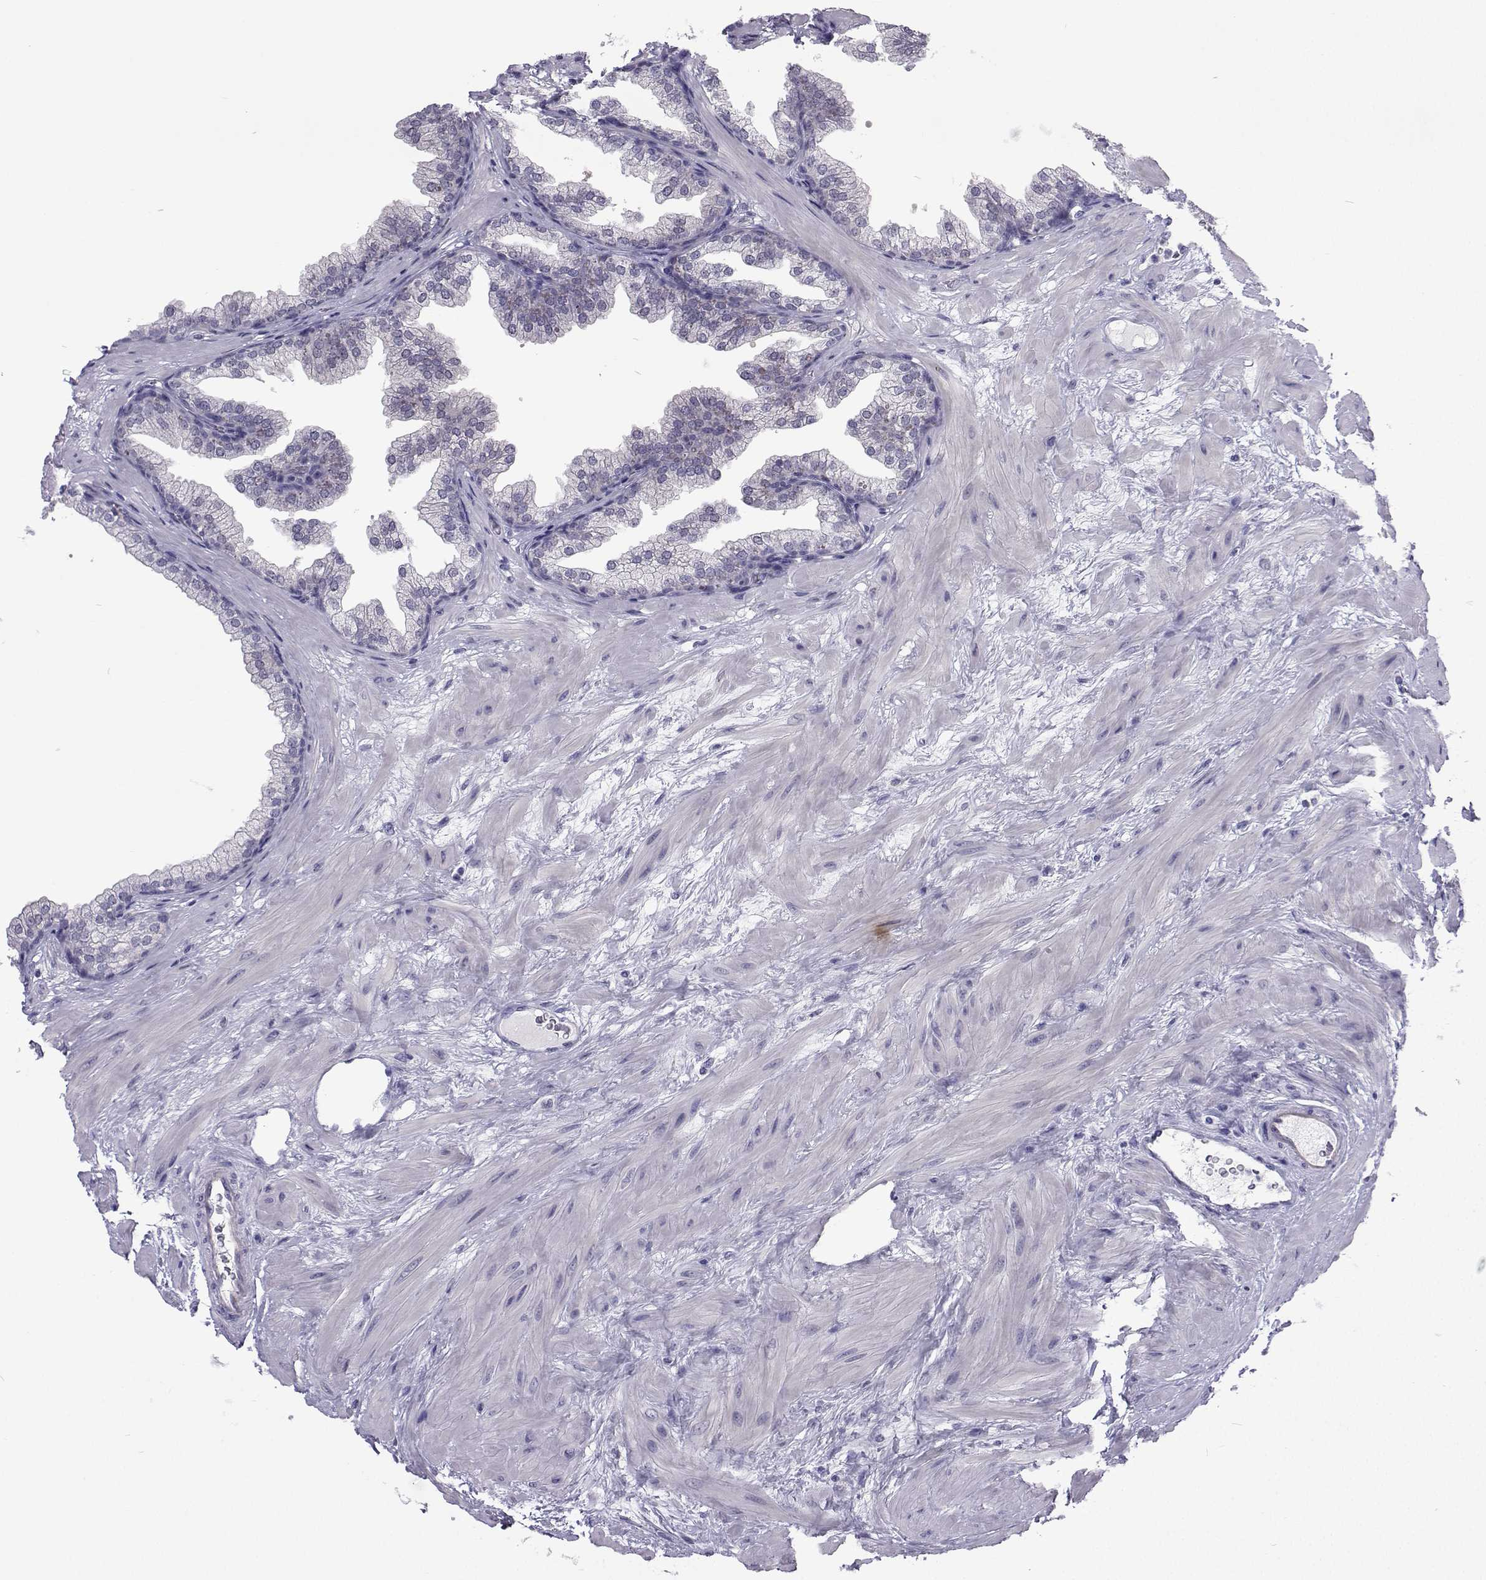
{"staining": {"intensity": "negative", "quantity": "none", "location": "none"}, "tissue": "prostate", "cell_type": "Glandular cells", "image_type": "normal", "snomed": [{"axis": "morphology", "description": "Normal tissue, NOS"}, {"axis": "topography", "description": "Prostate"}], "caption": "The immunohistochemistry (IHC) micrograph has no significant staining in glandular cells of prostate. The staining was performed using DAB (3,3'-diaminobenzidine) to visualize the protein expression in brown, while the nuclei were stained in blue with hematoxylin (Magnification: 20x).", "gene": "GALM", "patient": {"sex": "male", "age": 37}}